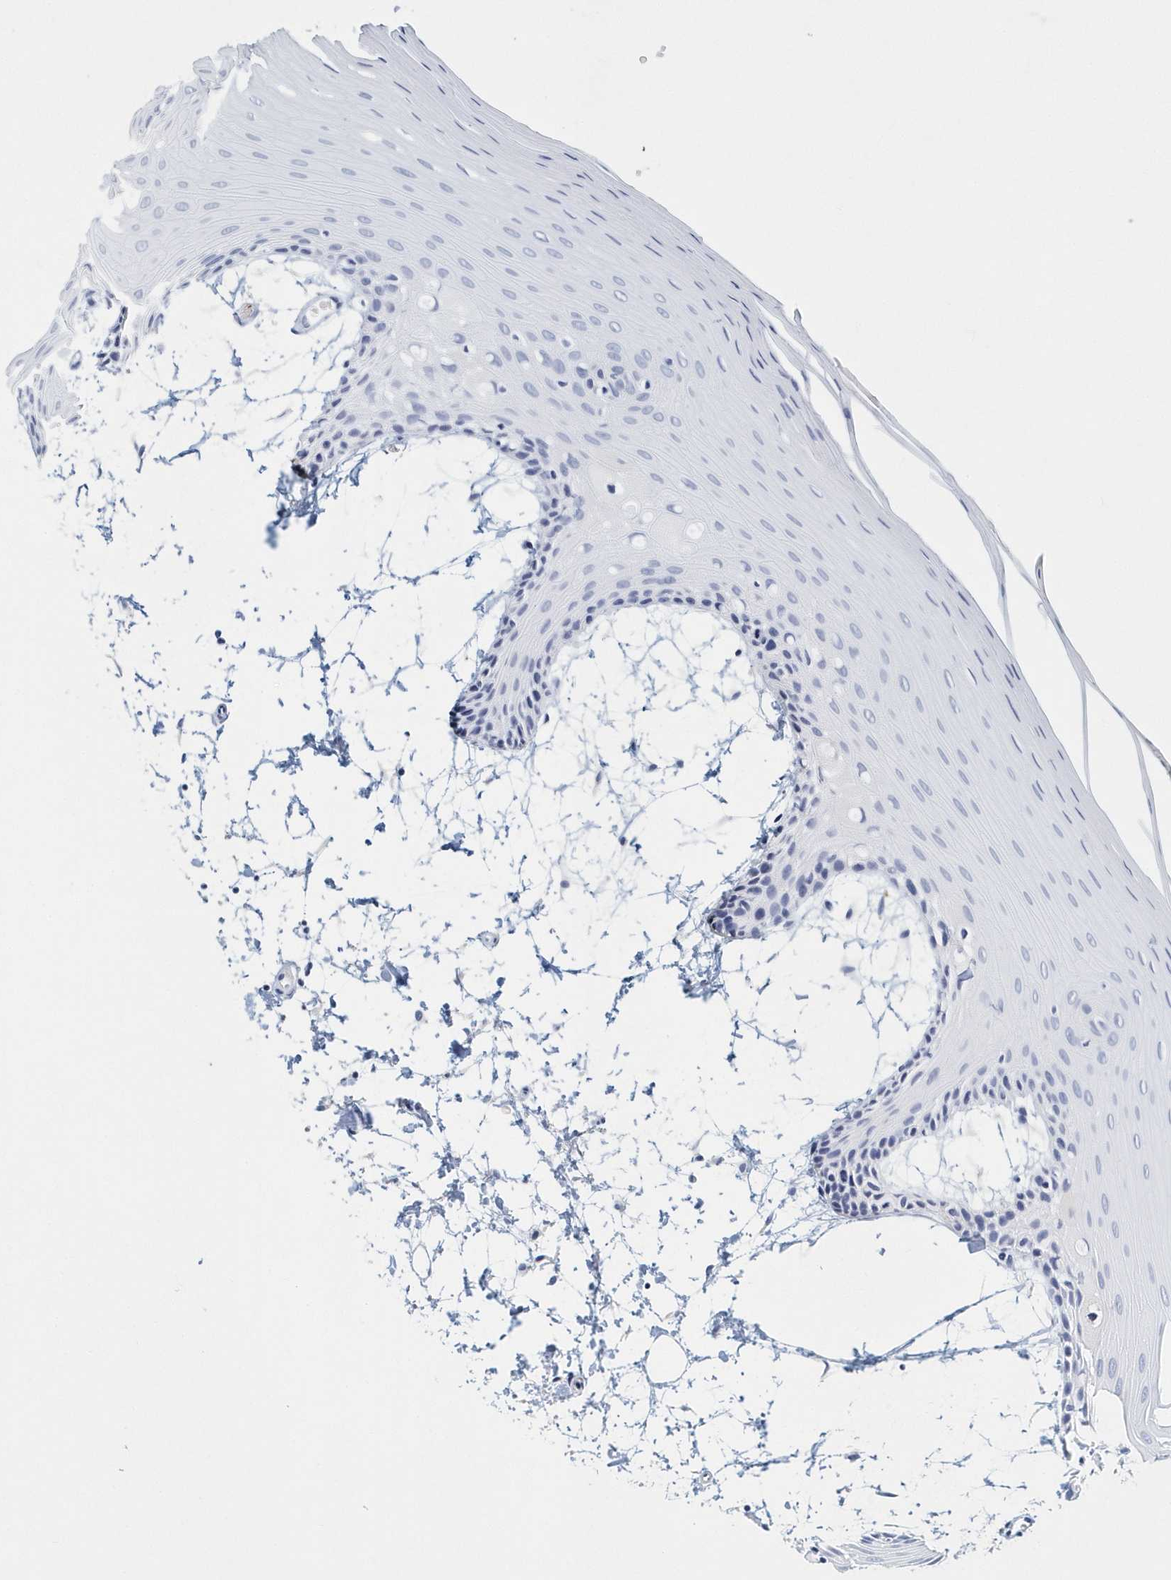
{"staining": {"intensity": "negative", "quantity": "none", "location": "none"}, "tissue": "oral mucosa", "cell_type": "Squamous epithelial cells", "image_type": "normal", "snomed": [{"axis": "morphology", "description": "Normal tissue, NOS"}, {"axis": "topography", "description": "Skeletal muscle"}, {"axis": "topography", "description": "Oral tissue"}, {"axis": "topography", "description": "Salivary gland"}, {"axis": "topography", "description": "Peripheral nerve tissue"}], "caption": "Immunohistochemistry (IHC) image of benign oral mucosa stained for a protein (brown), which shows no staining in squamous epithelial cells.", "gene": "ITGA2B", "patient": {"sex": "male", "age": 54}}